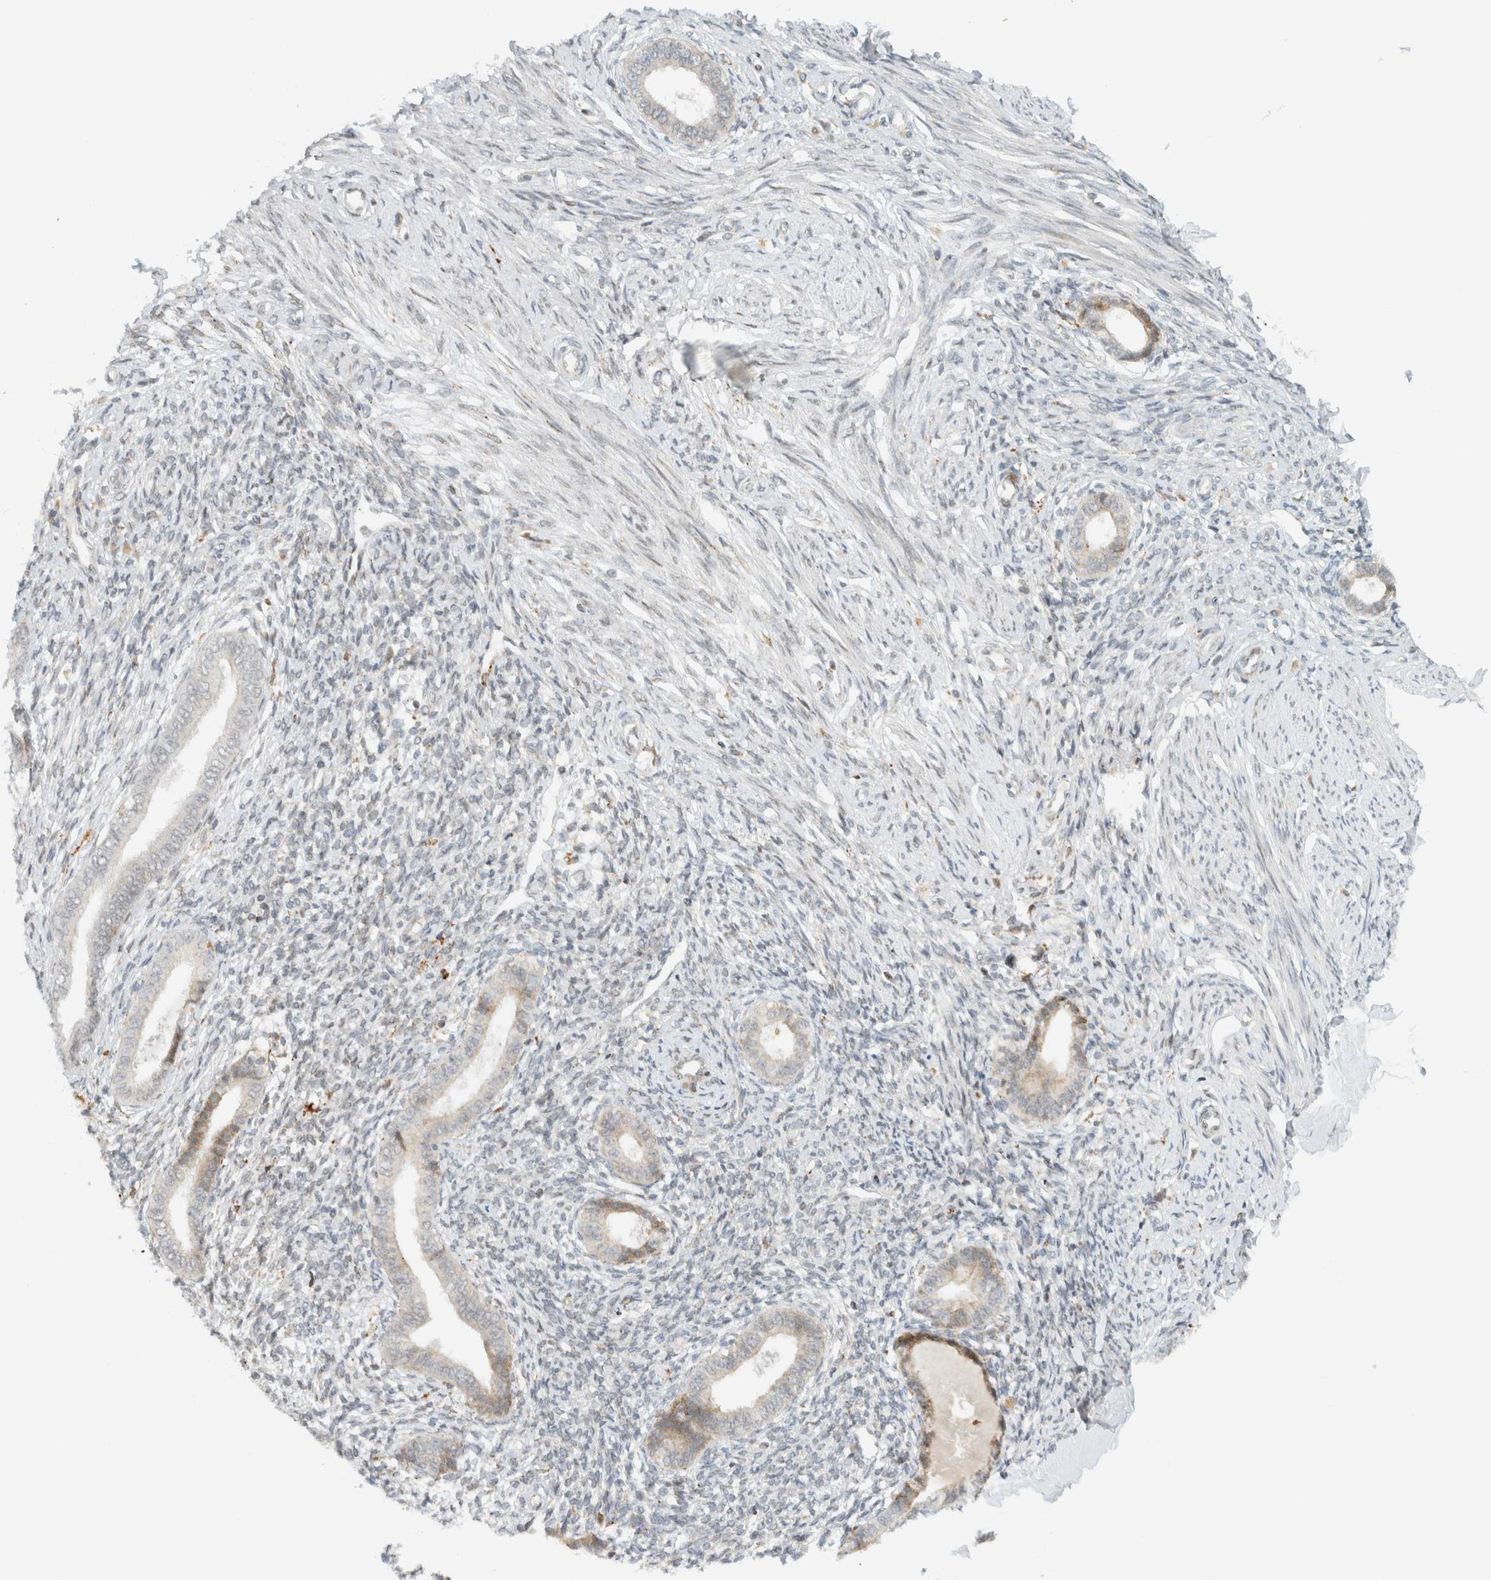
{"staining": {"intensity": "moderate", "quantity": "25%-75%", "location": "cytoplasmic/membranous"}, "tissue": "endometrium", "cell_type": "Cells in endometrial stroma", "image_type": "normal", "snomed": [{"axis": "morphology", "description": "Normal tissue, NOS"}, {"axis": "topography", "description": "Endometrium"}], "caption": "A histopathology image showing moderate cytoplasmic/membranous positivity in about 25%-75% of cells in endometrial stroma in unremarkable endometrium, as visualized by brown immunohistochemical staining.", "gene": "ITPRID1", "patient": {"sex": "female", "age": 56}}